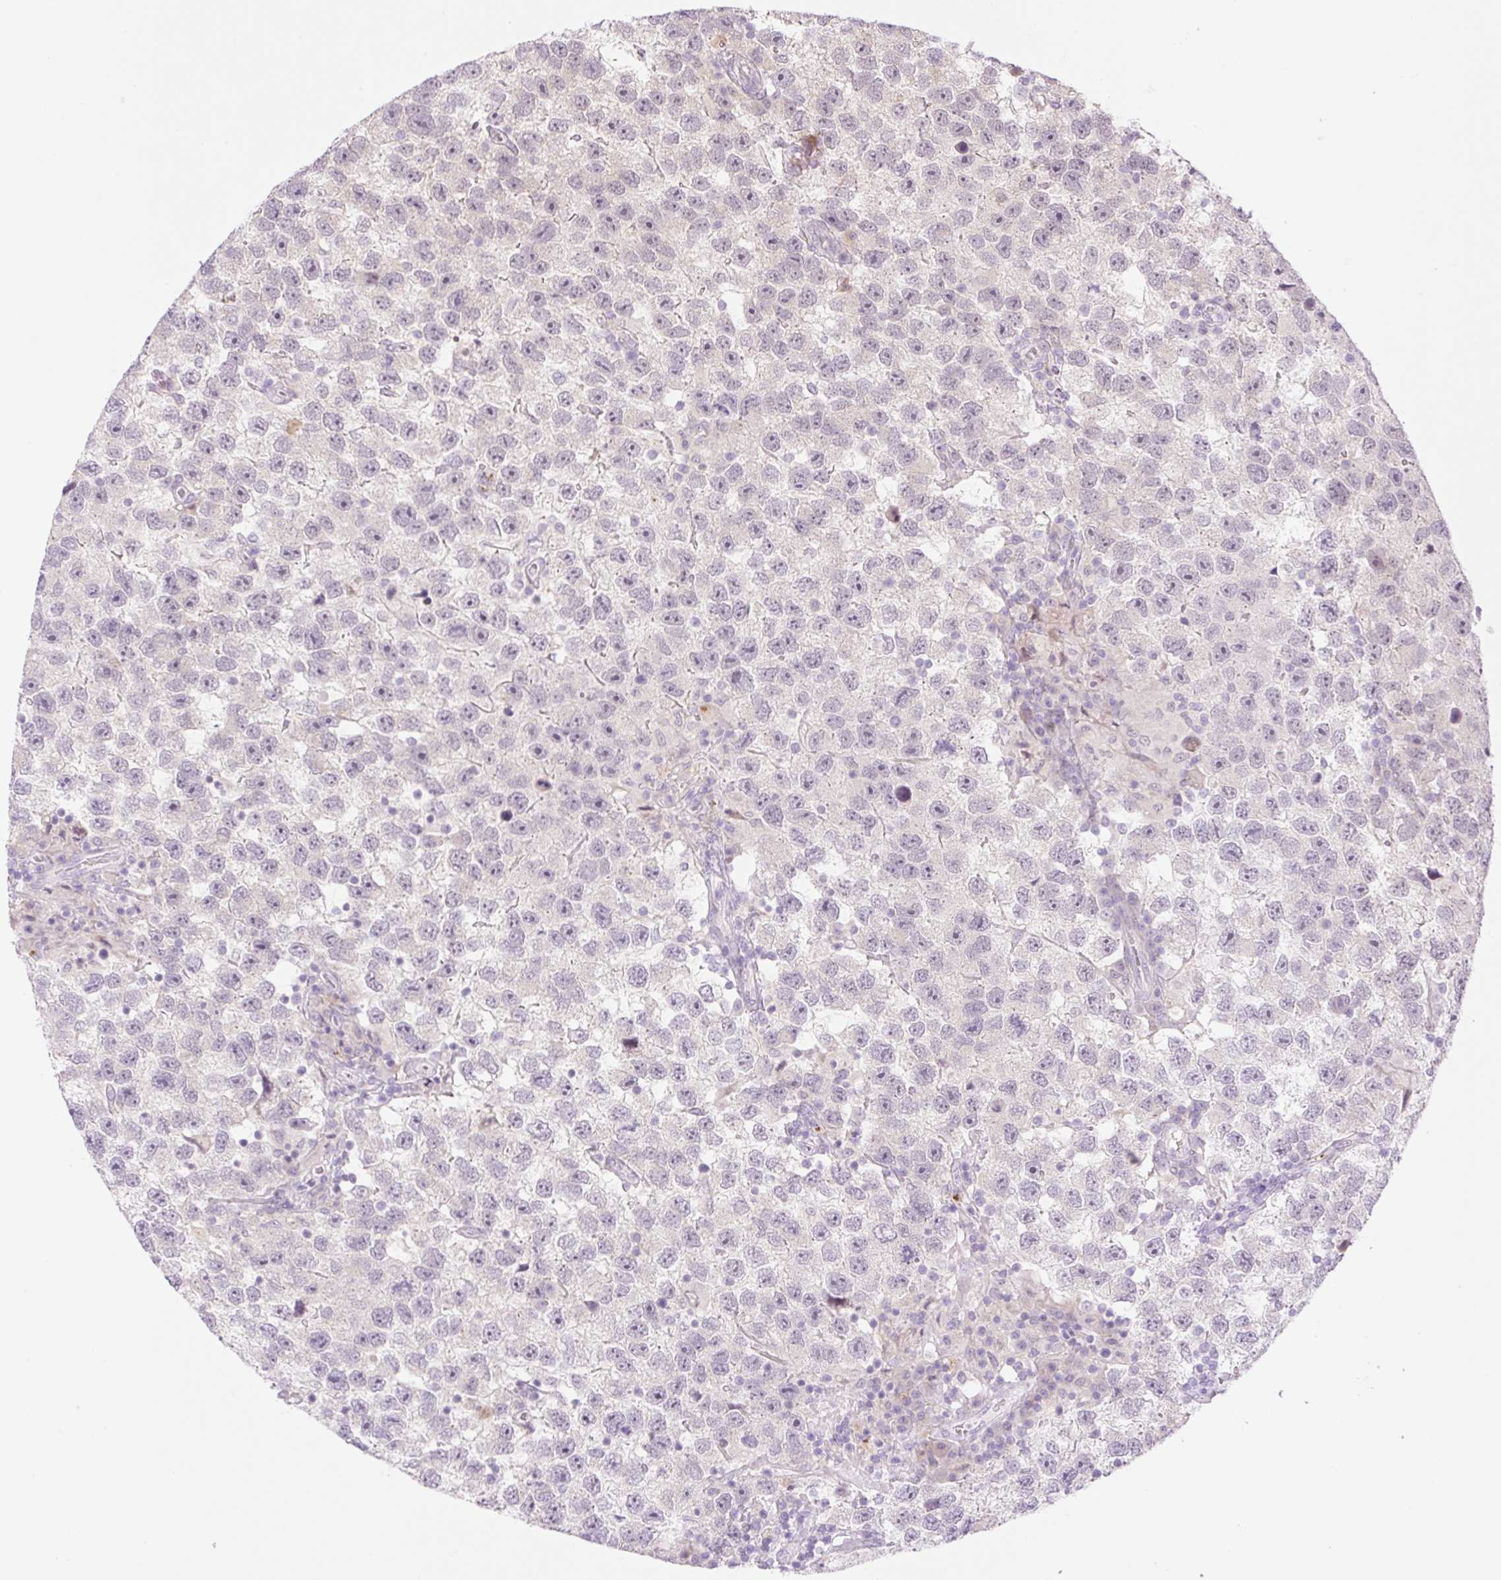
{"staining": {"intensity": "negative", "quantity": "none", "location": "none"}, "tissue": "testis cancer", "cell_type": "Tumor cells", "image_type": "cancer", "snomed": [{"axis": "morphology", "description": "Seminoma, NOS"}, {"axis": "topography", "description": "Testis"}], "caption": "Tumor cells show no significant expression in seminoma (testis). (Immunohistochemistry, brightfield microscopy, high magnification).", "gene": "SPRYD4", "patient": {"sex": "male", "age": 26}}